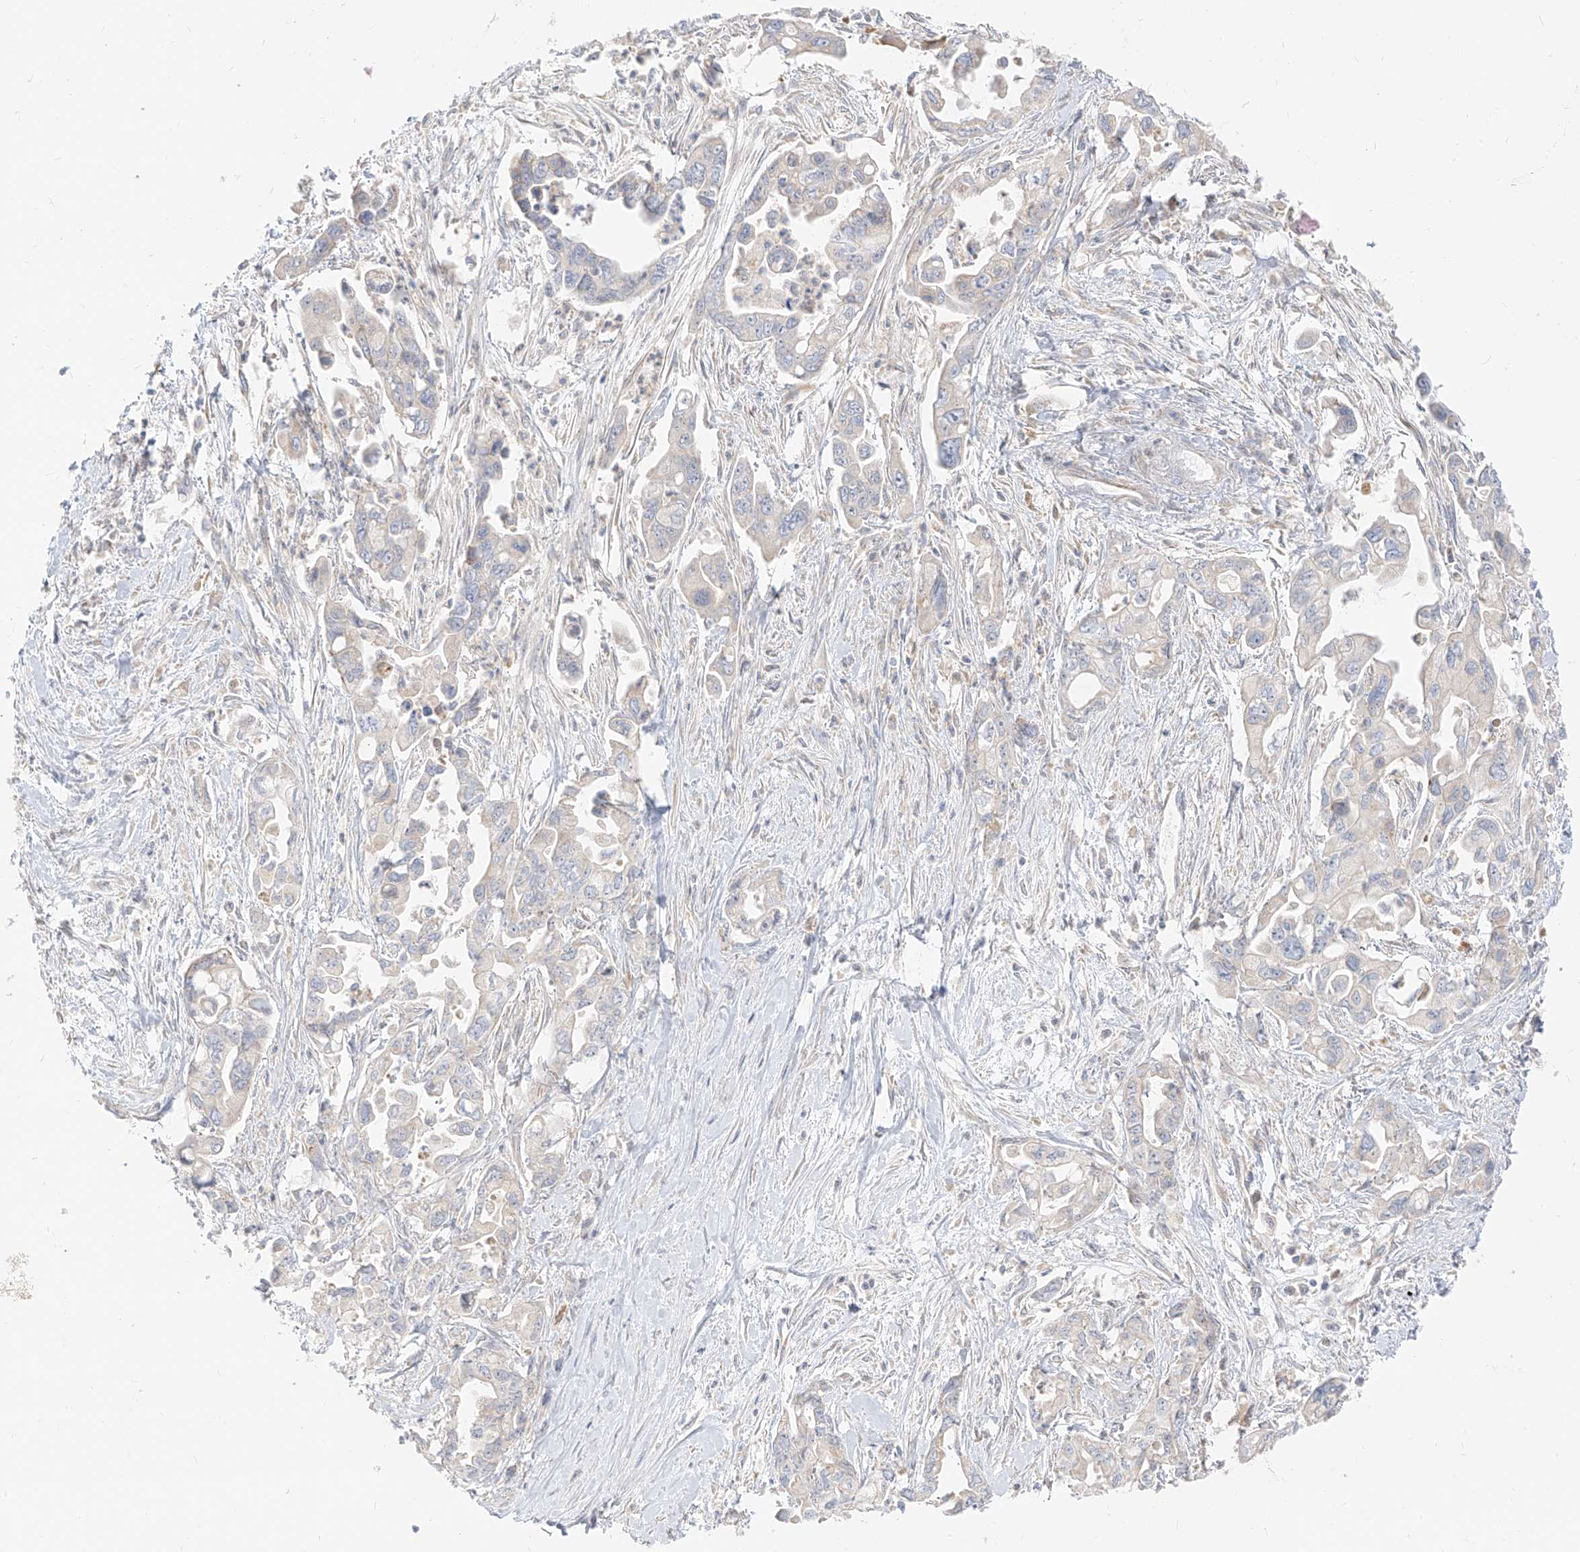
{"staining": {"intensity": "negative", "quantity": "none", "location": "none"}, "tissue": "pancreatic cancer", "cell_type": "Tumor cells", "image_type": "cancer", "snomed": [{"axis": "morphology", "description": "Adenocarcinoma, NOS"}, {"axis": "topography", "description": "Pancreas"}], "caption": "Tumor cells show no significant positivity in pancreatic adenocarcinoma.", "gene": "ZIM3", "patient": {"sex": "male", "age": 70}}